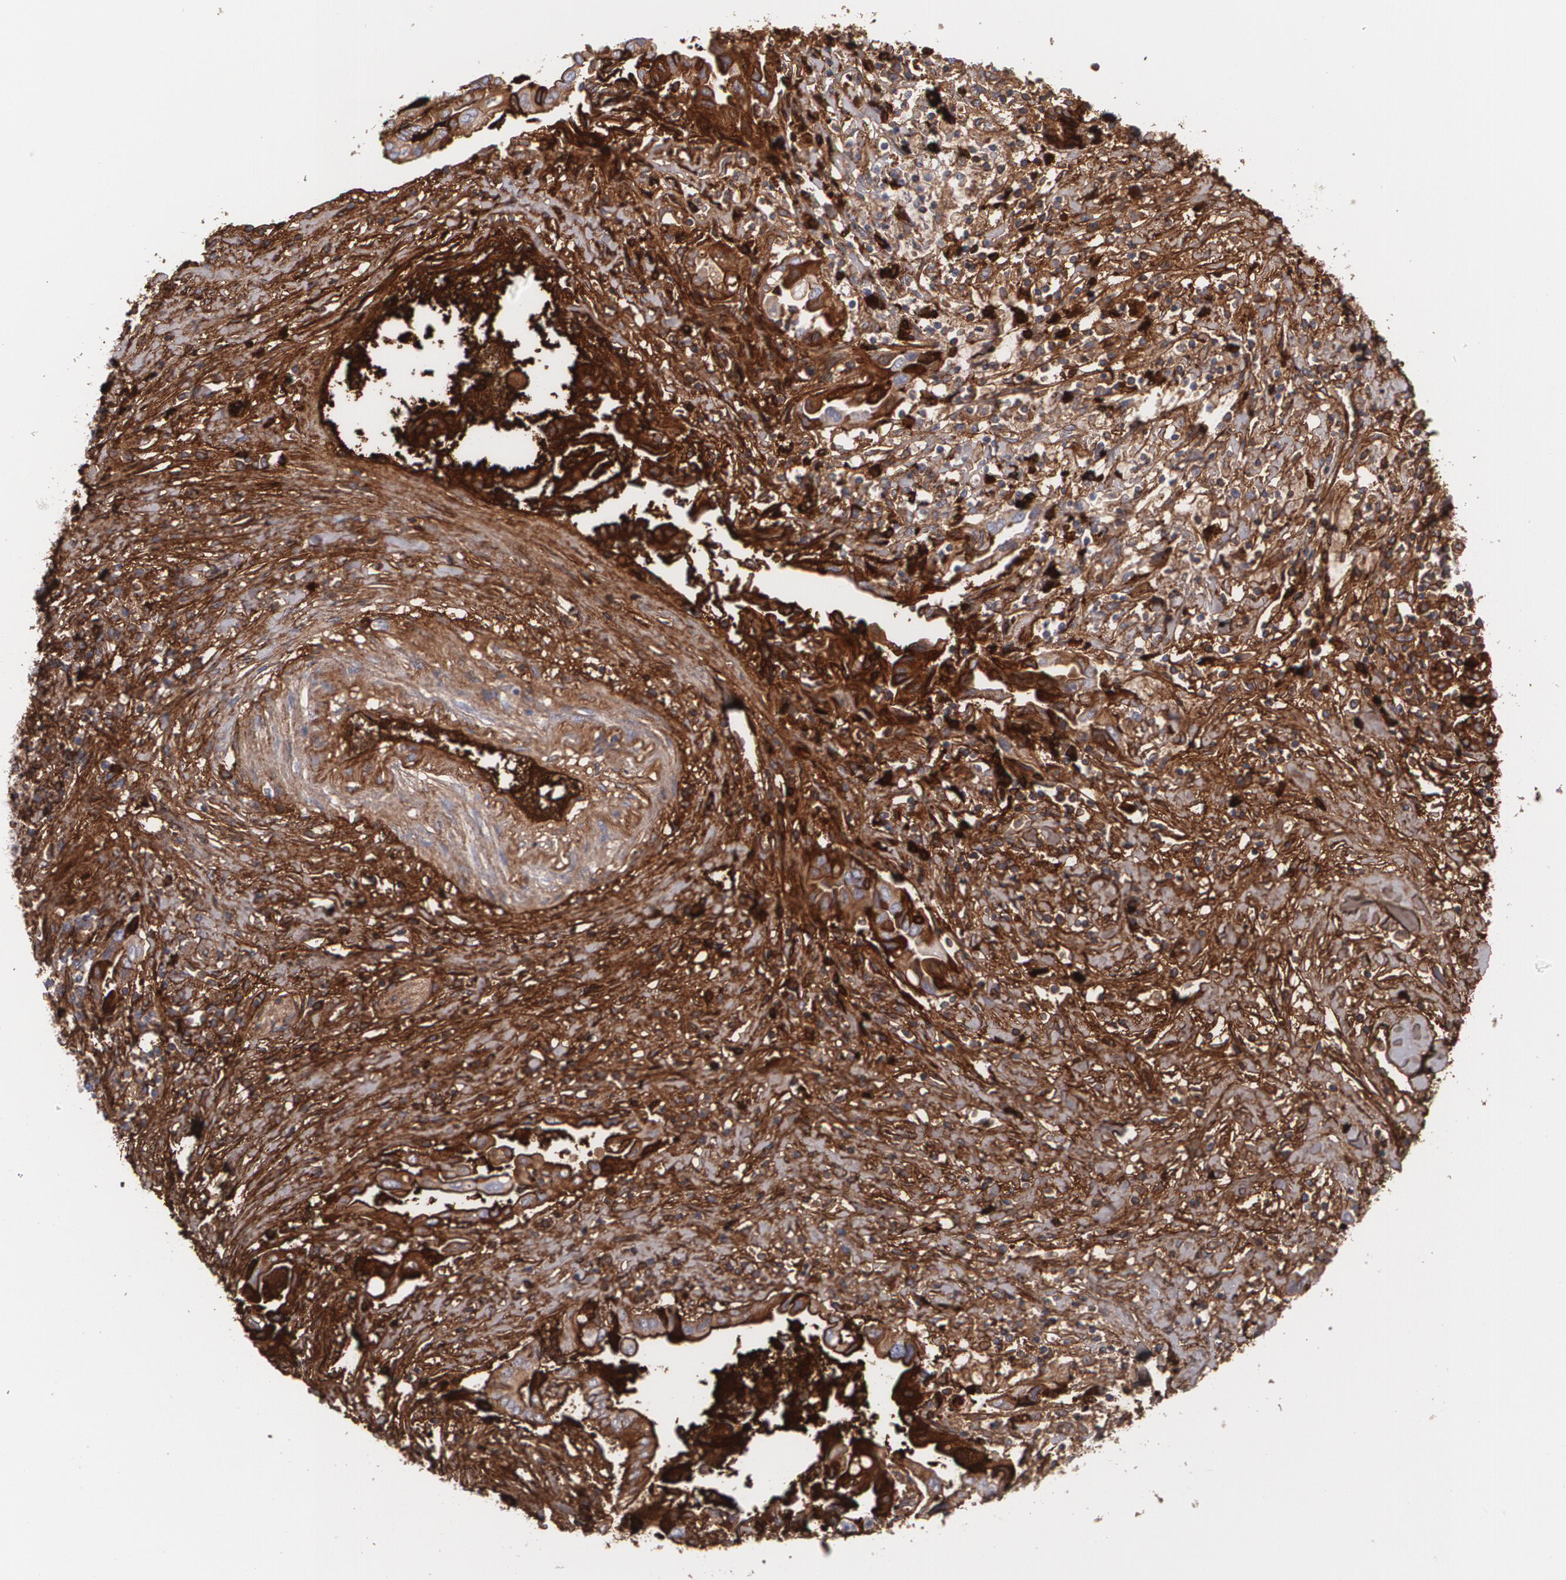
{"staining": {"intensity": "moderate", "quantity": "25%-75%", "location": "cytoplasmic/membranous"}, "tissue": "pancreatic cancer", "cell_type": "Tumor cells", "image_type": "cancer", "snomed": [{"axis": "morphology", "description": "Adenocarcinoma, NOS"}, {"axis": "topography", "description": "Pancreas"}], "caption": "Approximately 25%-75% of tumor cells in human pancreatic adenocarcinoma exhibit moderate cytoplasmic/membranous protein expression as visualized by brown immunohistochemical staining.", "gene": "FBLN1", "patient": {"sex": "female", "age": 57}}